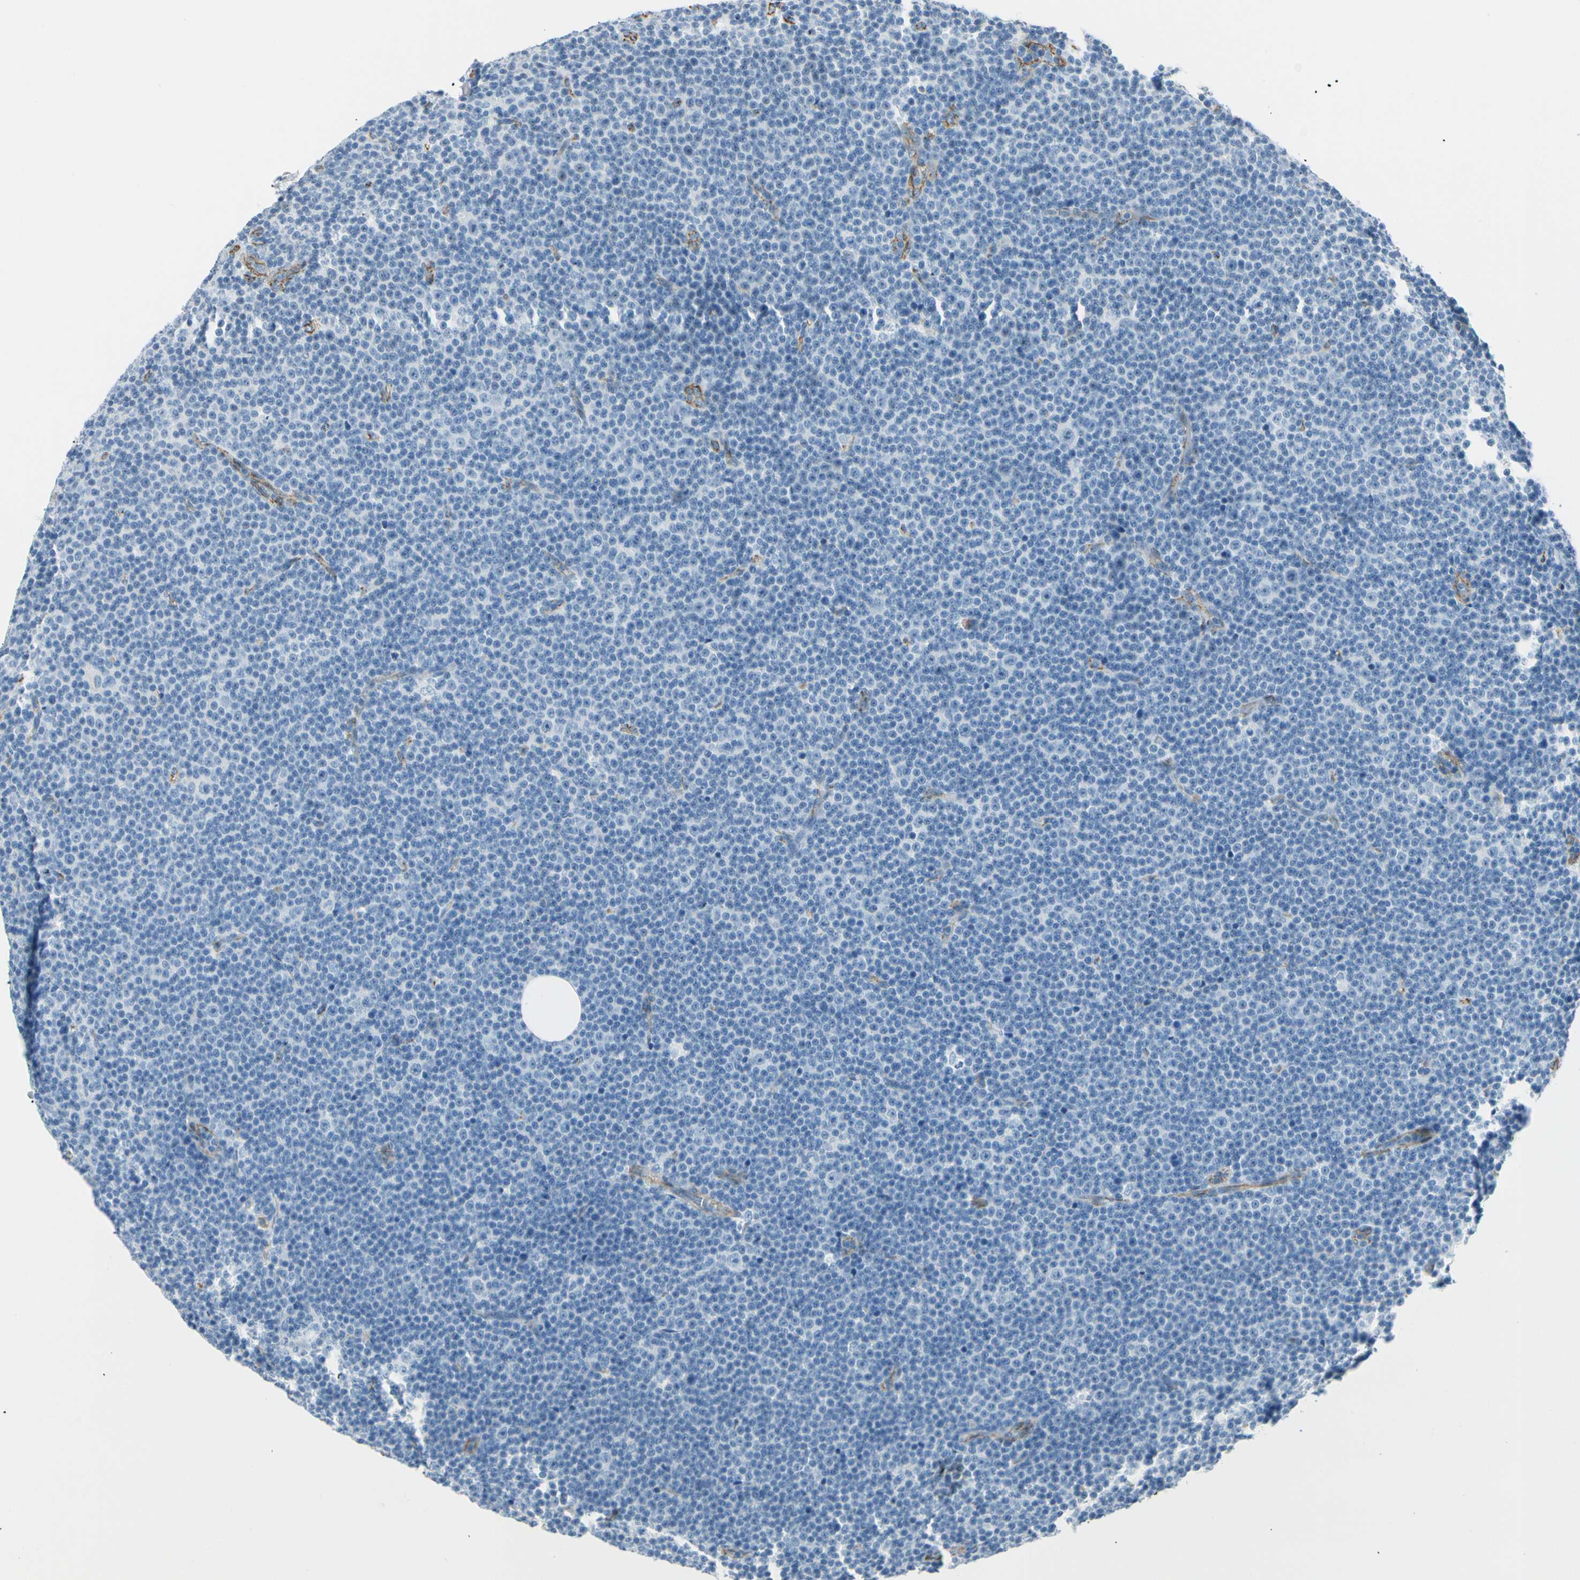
{"staining": {"intensity": "negative", "quantity": "none", "location": "none"}, "tissue": "lymphoma", "cell_type": "Tumor cells", "image_type": "cancer", "snomed": [{"axis": "morphology", "description": "Malignant lymphoma, non-Hodgkin's type, Low grade"}, {"axis": "topography", "description": "Lymph node"}], "caption": "Histopathology image shows no protein expression in tumor cells of low-grade malignant lymphoma, non-Hodgkin's type tissue. The staining was performed using DAB to visualize the protein expression in brown, while the nuclei were stained in blue with hematoxylin (Magnification: 20x).", "gene": "VPS9D1", "patient": {"sex": "female", "age": 67}}